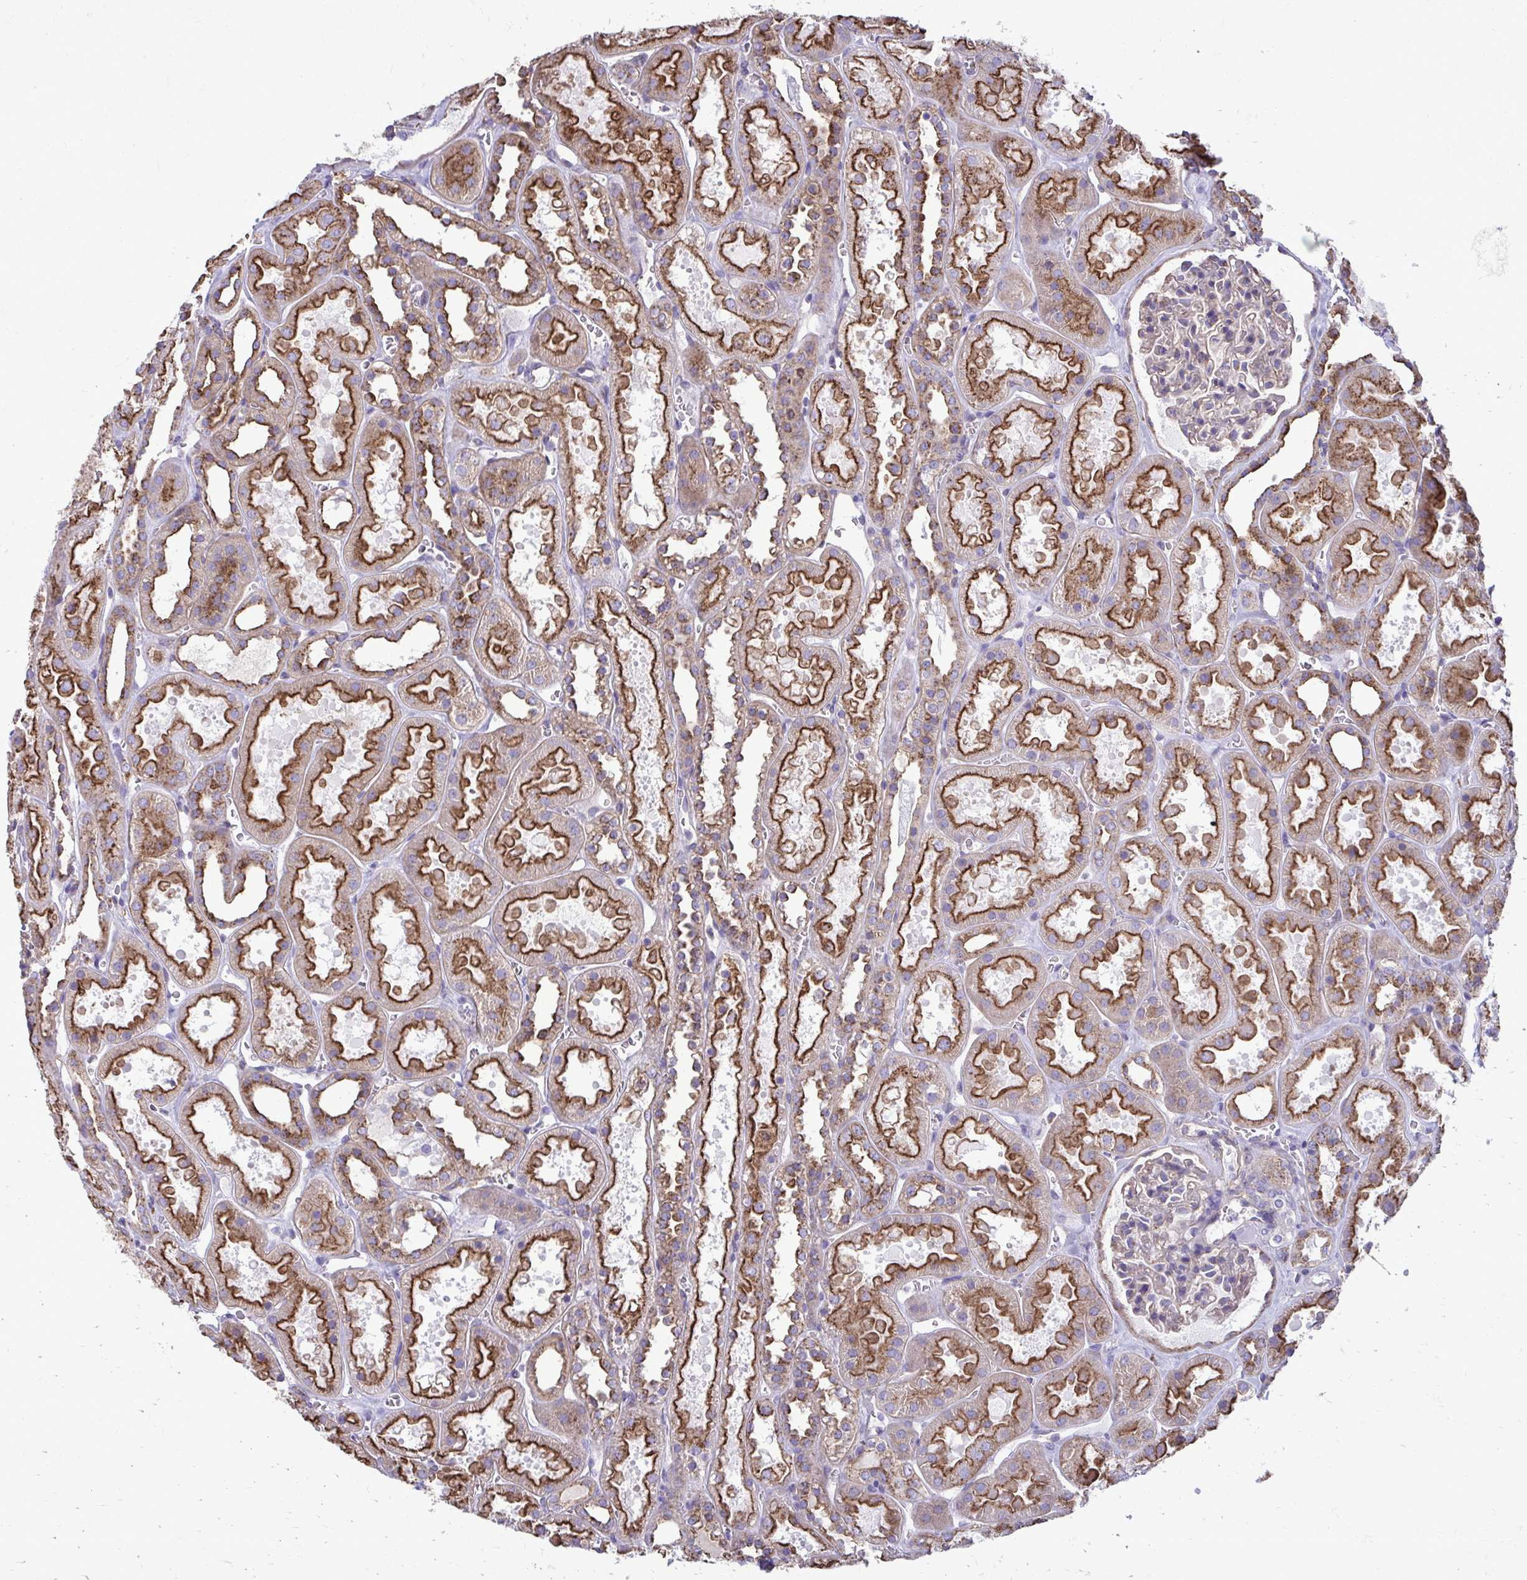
{"staining": {"intensity": "weak", "quantity": "<25%", "location": "cytoplasmic/membranous"}, "tissue": "kidney", "cell_type": "Cells in glomeruli", "image_type": "normal", "snomed": [{"axis": "morphology", "description": "Normal tissue, NOS"}, {"axis": "topography", "description": "Kidney"}], "caption": "This is an immunohistochemistry image of normal kidney. There is no expression in cells in glomeruli.", "gene": "CLTA", "patient": {"sex": "female", "age": 41}}